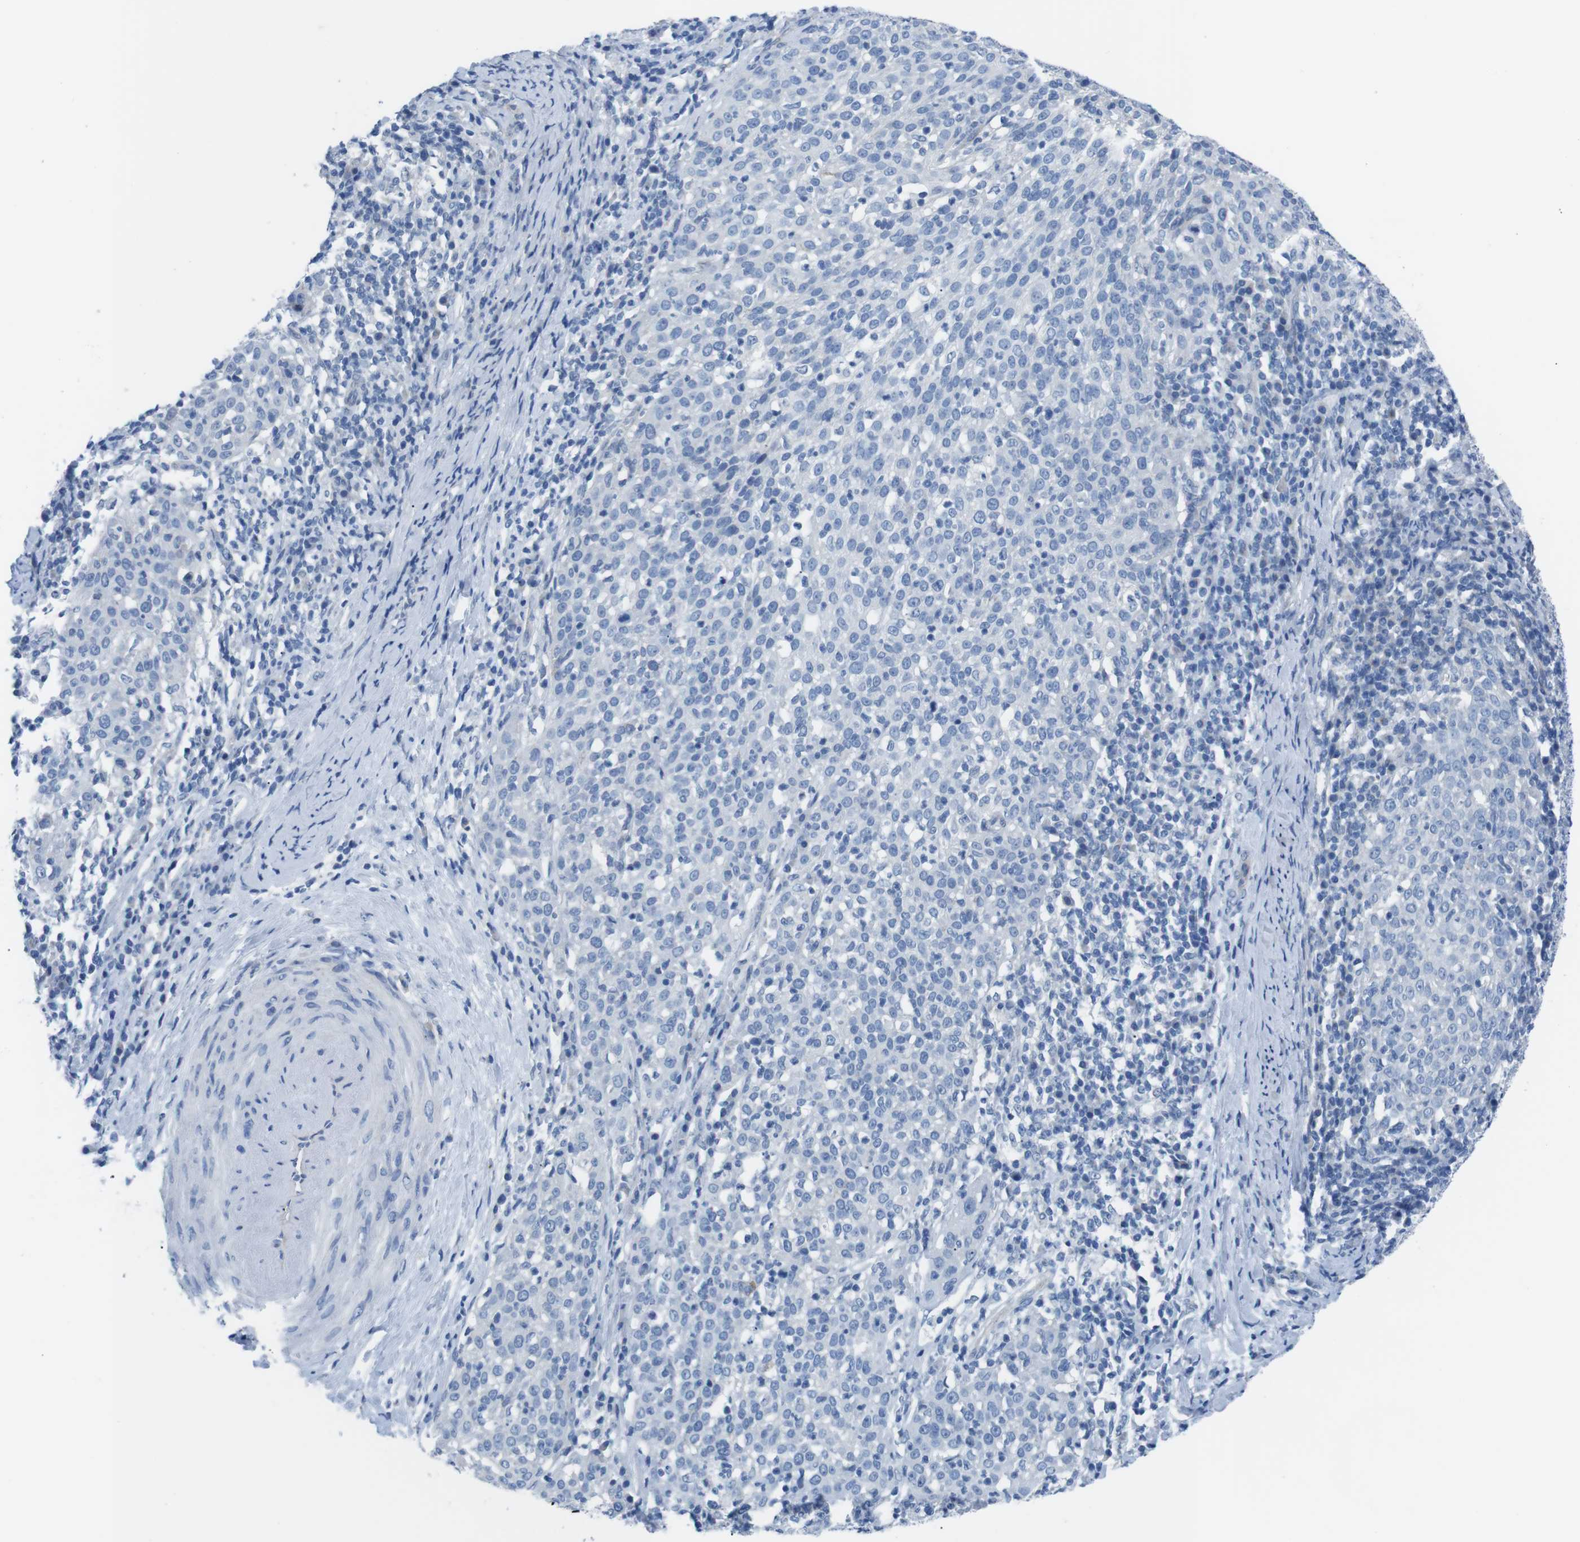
{"staining": {"intensity": "negative", "quantity": "none", "location": "none"}, "tissue": "cervical cancer", "cell_type": "Tumor cells", "image_type": "cancer", "snomed": [{"axis": "morphology", "description": "Squamous cell carcinoma, NOS"}, {"axis": "topography", "description": "Cervix"}], "caption": "A photomicrograph of human cervical cancer is negative for staining in tumor cells.", "gene": "MUC2", "patient": {"sex": "female", "age": 51}}